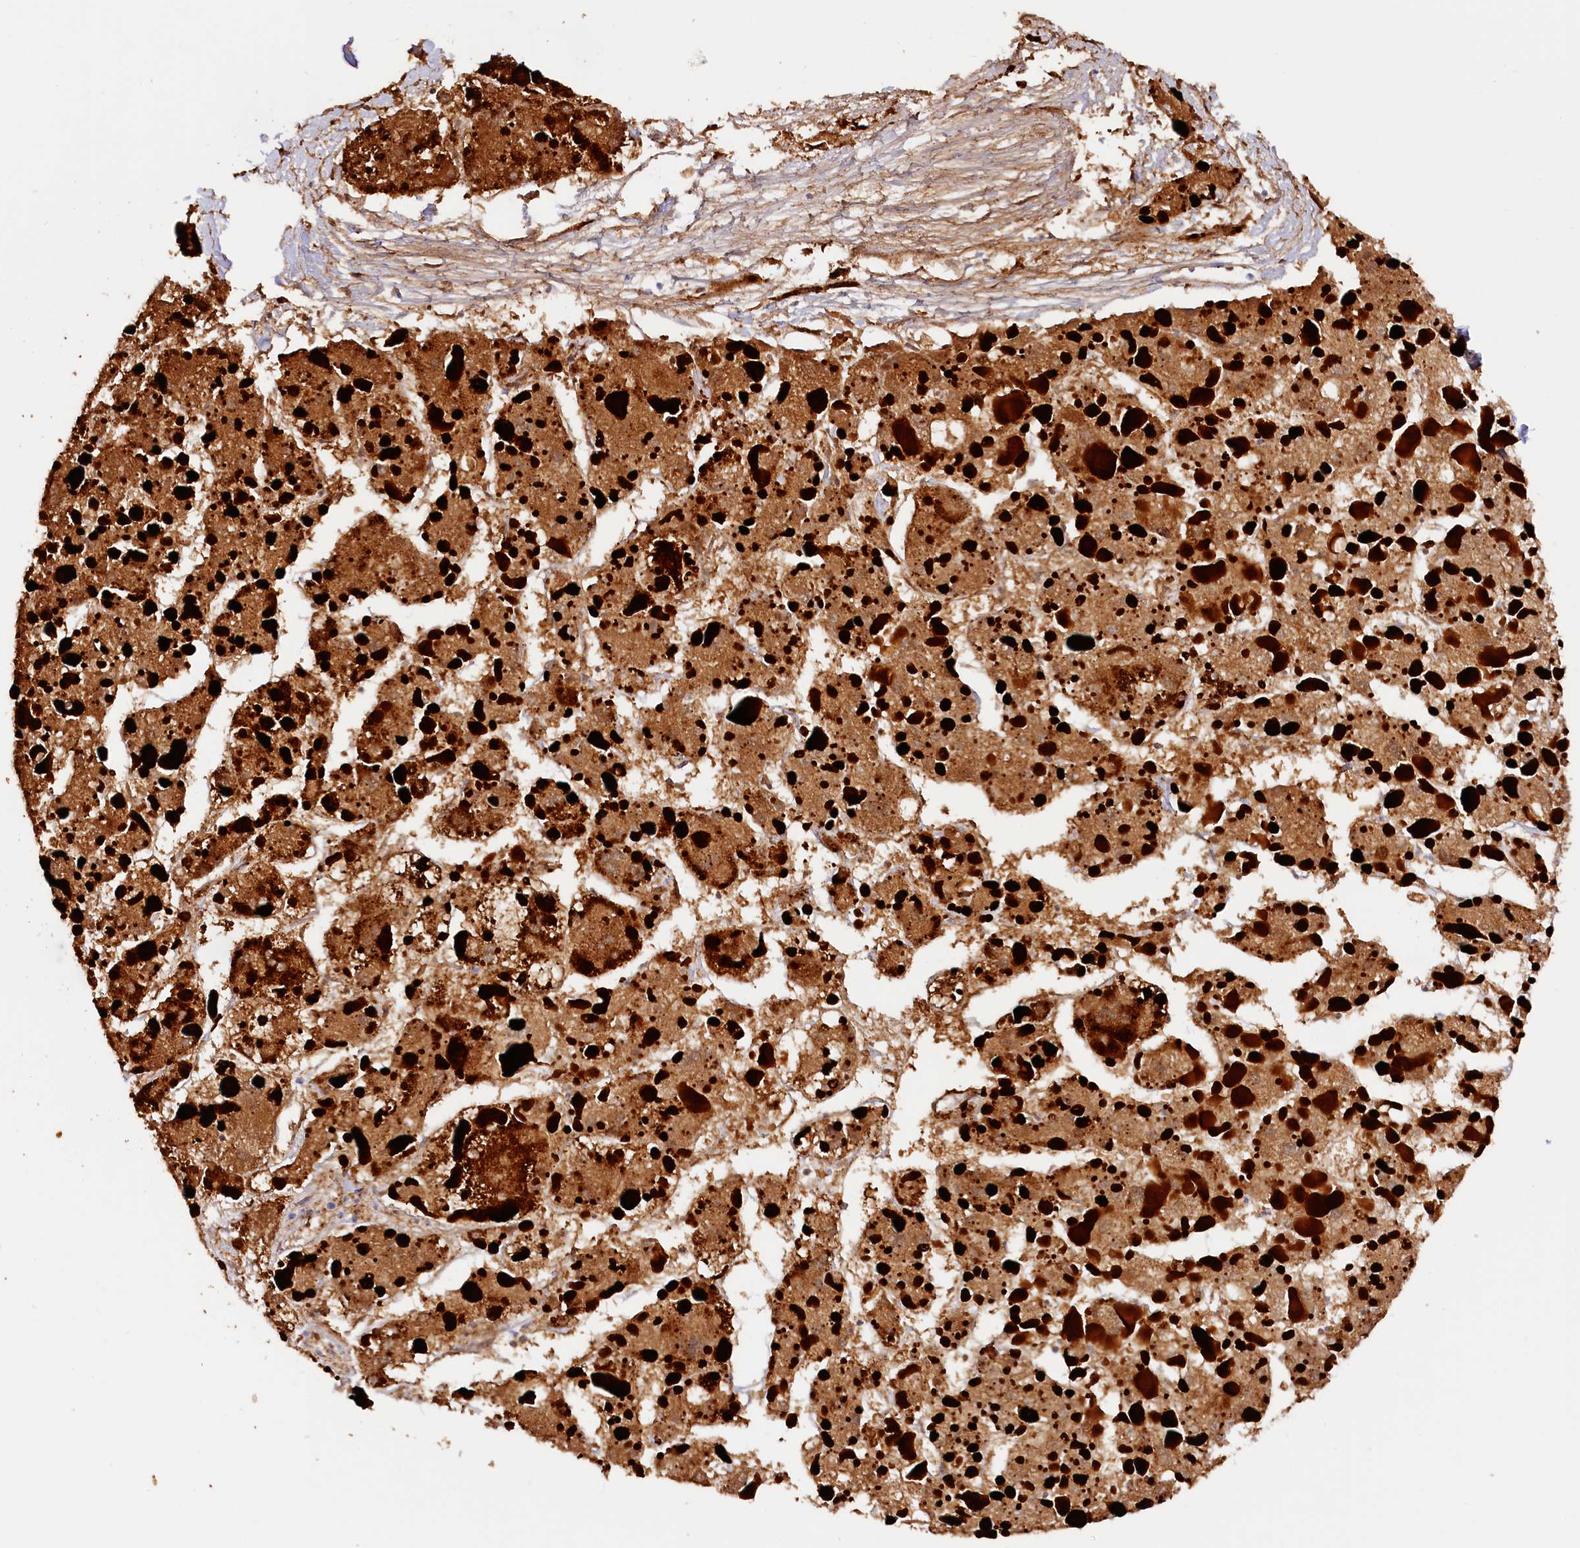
{"staining": {"intensity": "strong", "quantity": ">75%", "location": "cytoplasmic/membranous"}, "tissue": "liver cancer", "cell_type": "Tumor cells", "image_type": "cancer", "snomed": [{"axis": "morphology", "description": "Carcinoma, Hepatocellular, NOS"}, {"axis": "topography", "description": "Liver"}], "caption": "Immunohistochemical staining of human hepatocellular carcinoma (liver) exhibits high levels of strong cytoplasmic/membranous positivity in about >75% of tumor cells. (Brightfield microscopy of DAB IHC at high magnification).", "gene": "AKTIP", "patient": {"sex": "female", "age": 73}}